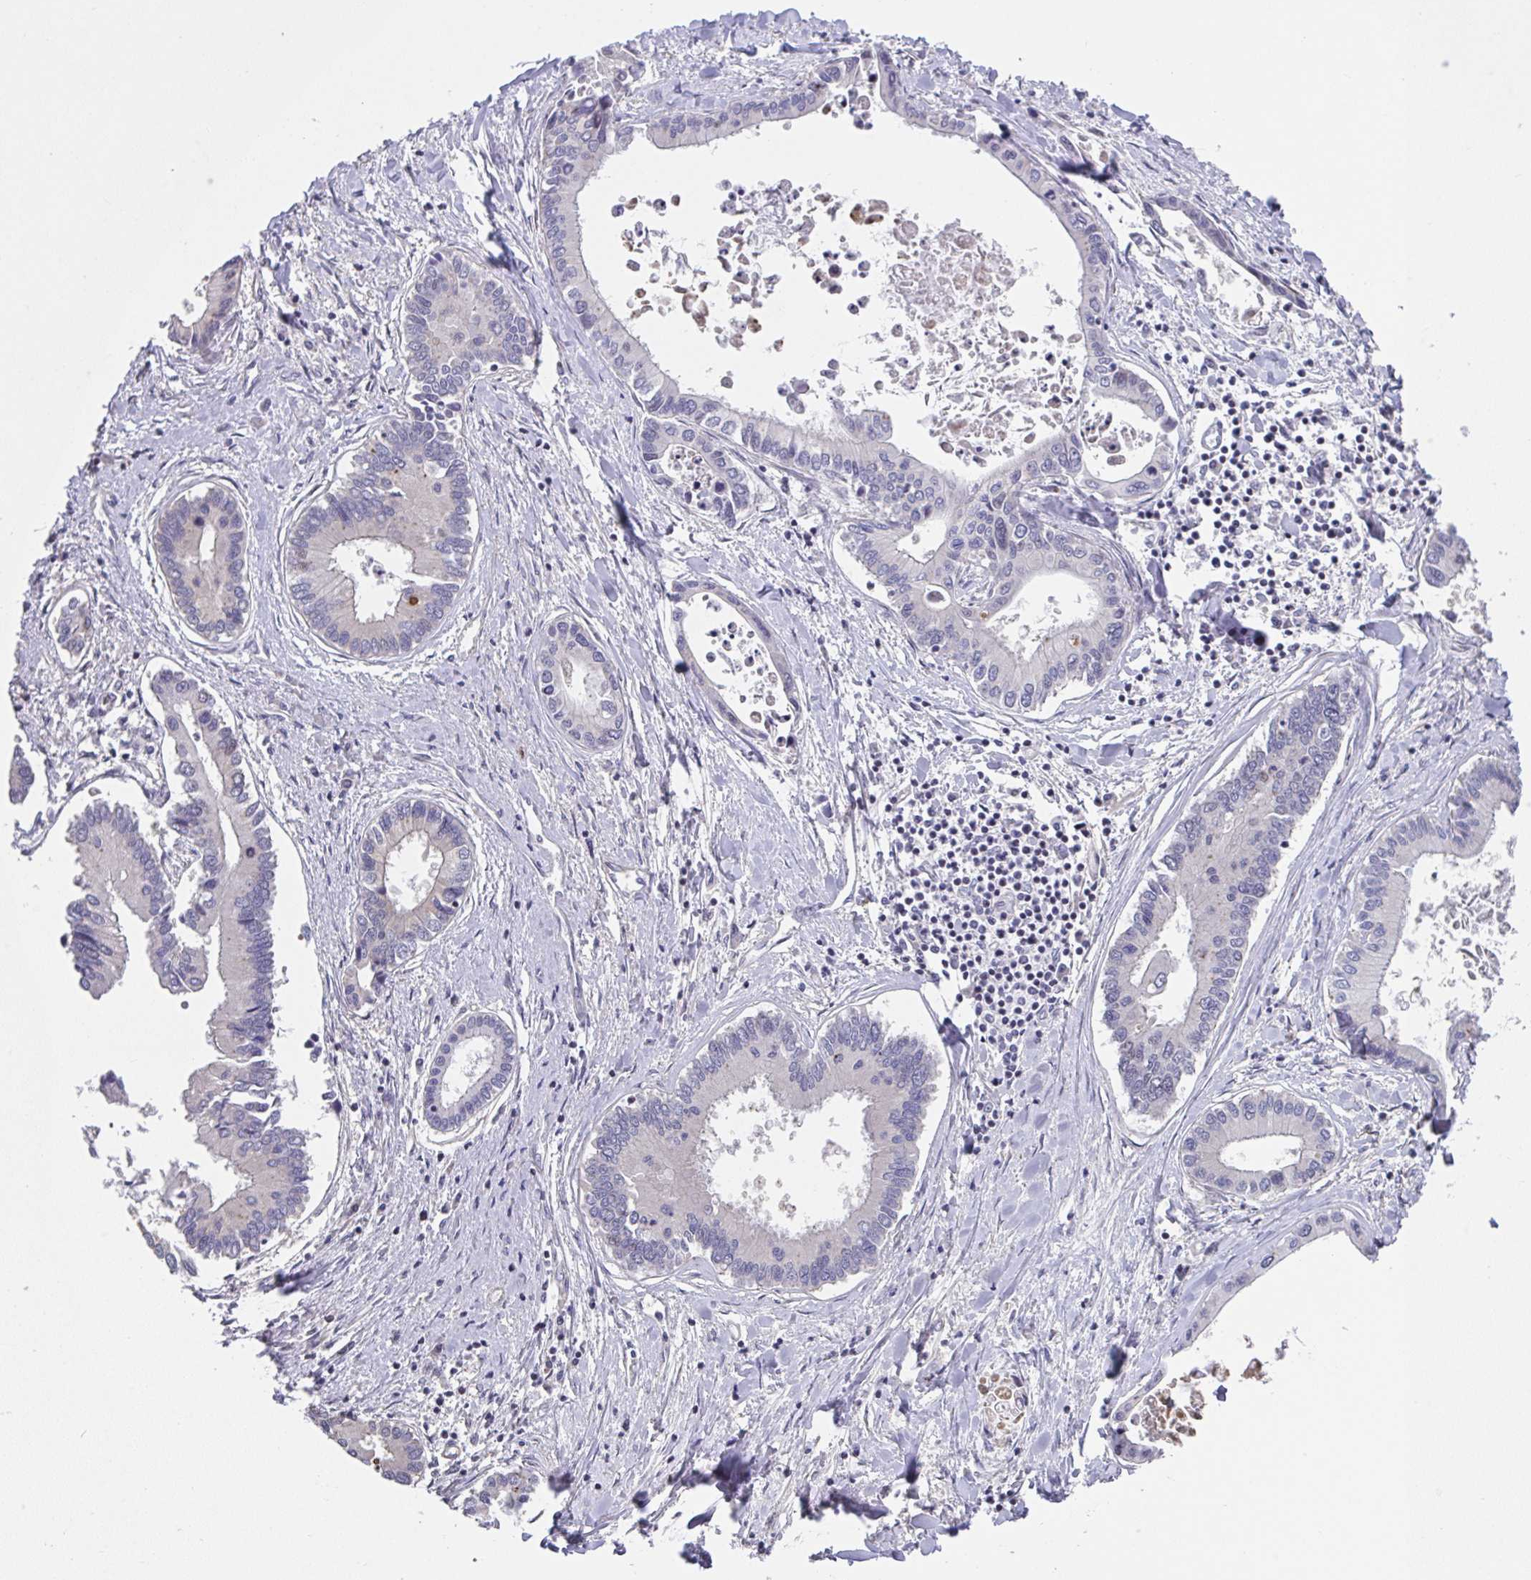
{"staining": {"intensity": "negative", "quantity": "none", "location": "none"}, "tissue": "liver cancer", "cell_type": "Tumor cells", "image_type": "cancer", "snomed": [{"axis": "morphology", "description": "Cholangiocarcinoma"}, {"axis": "topography", "description": "Liver"}], "caption": "Immunohistochemistry micrograph of liver cholangiocarcinoma stained for a protein (brown), which reveals no positivity in tumor cells.", "gene": "RUNDC3B", "patient": {"sex": "male", "age": 66}}